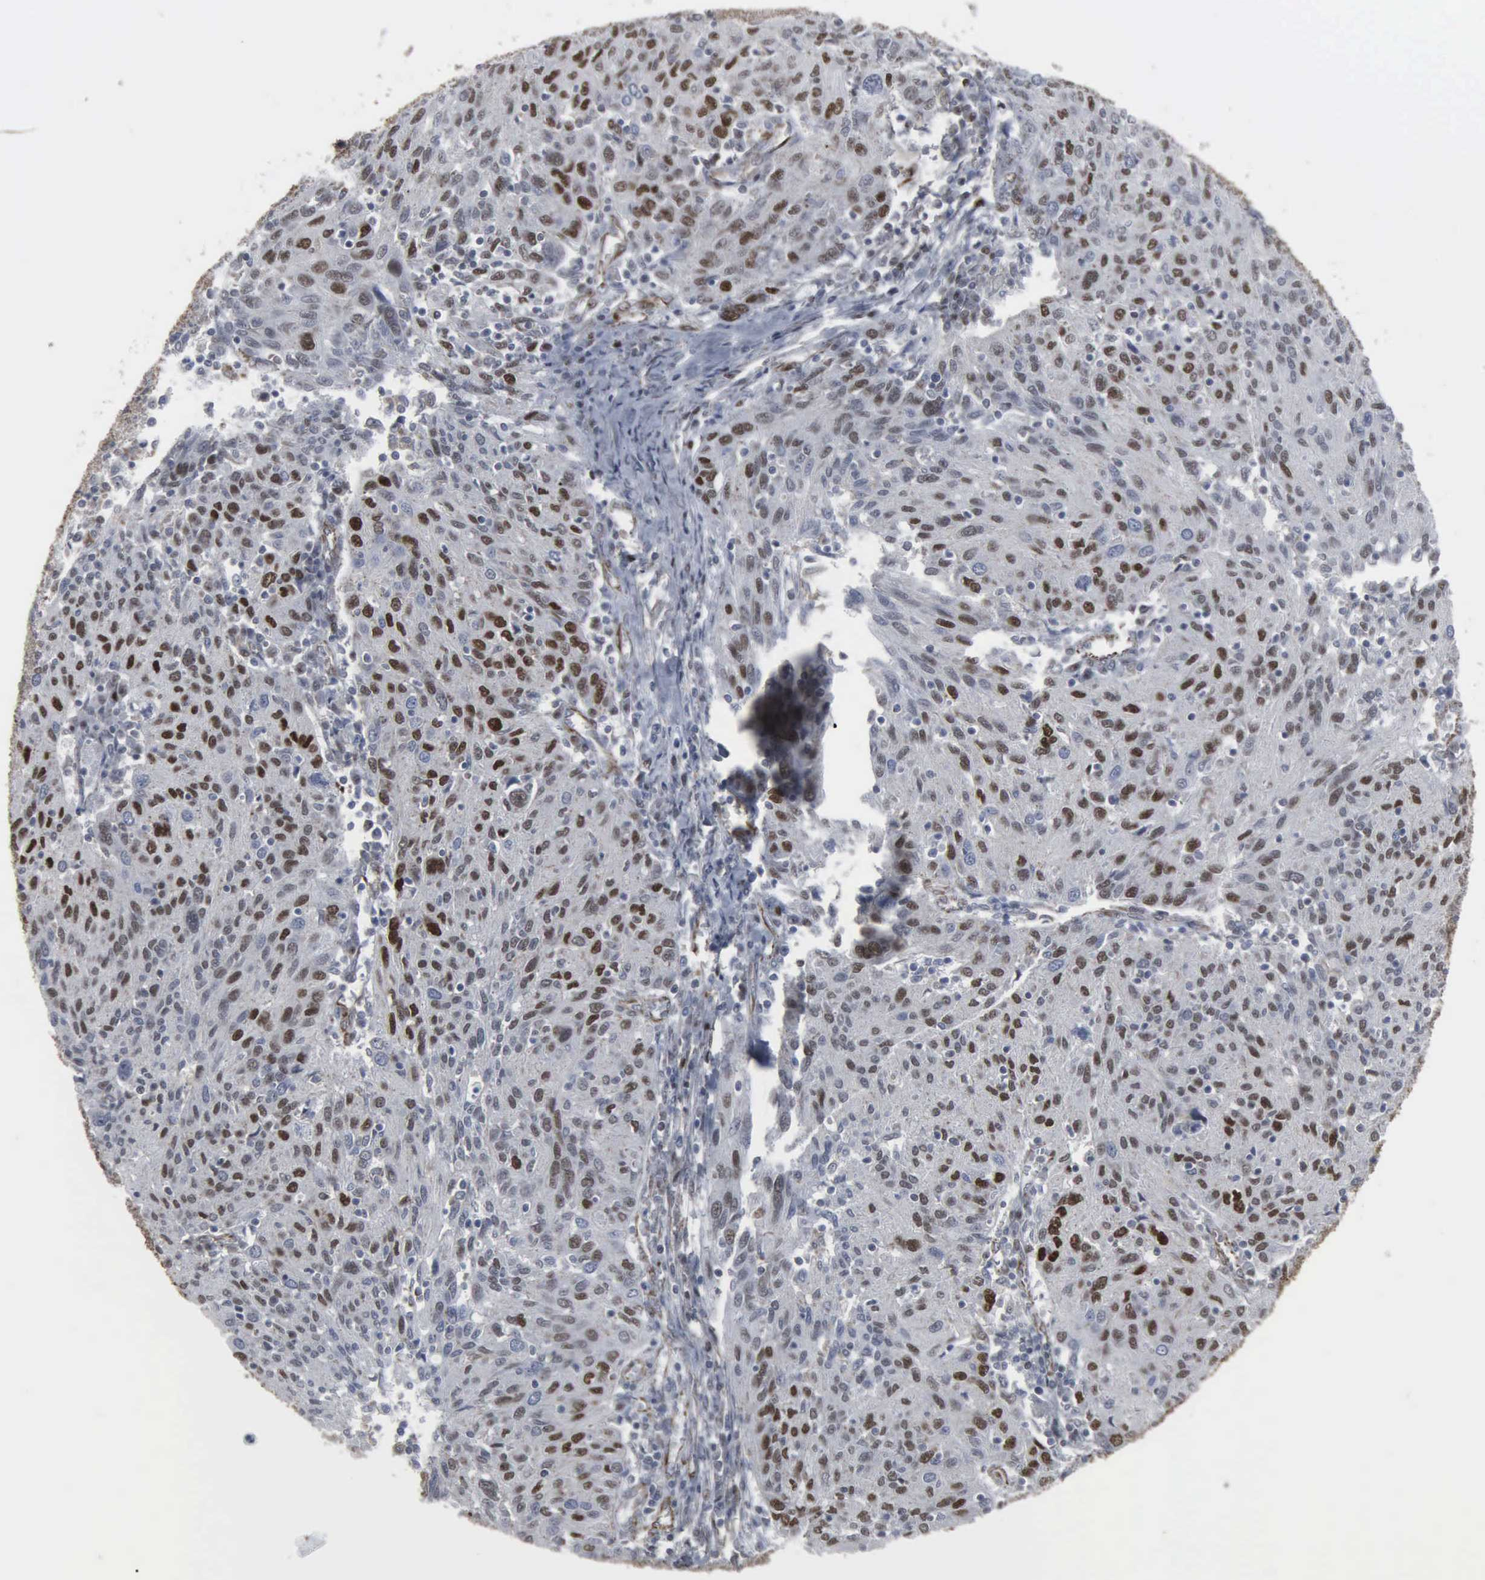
{"staining": {"intensity": "moderate", "quantity": "25%-75%", "location": "nuclear"}, "tissue": "ovarian cancer", "cell_type": "Tumor cells", "image_type": "cancer", "snomed": [{"axis": "morphology", "description": "Carcinoma, endometroid"}, {"axis": "topography", "description": "Ovary"}], "caption": "A brown stain highlights moderate nuclear staining of a protein in endometroid carcinoma (ovarian) tumor cells.", "gene": "CCNE1", "patient": {"sex": "female", "age": 50}}